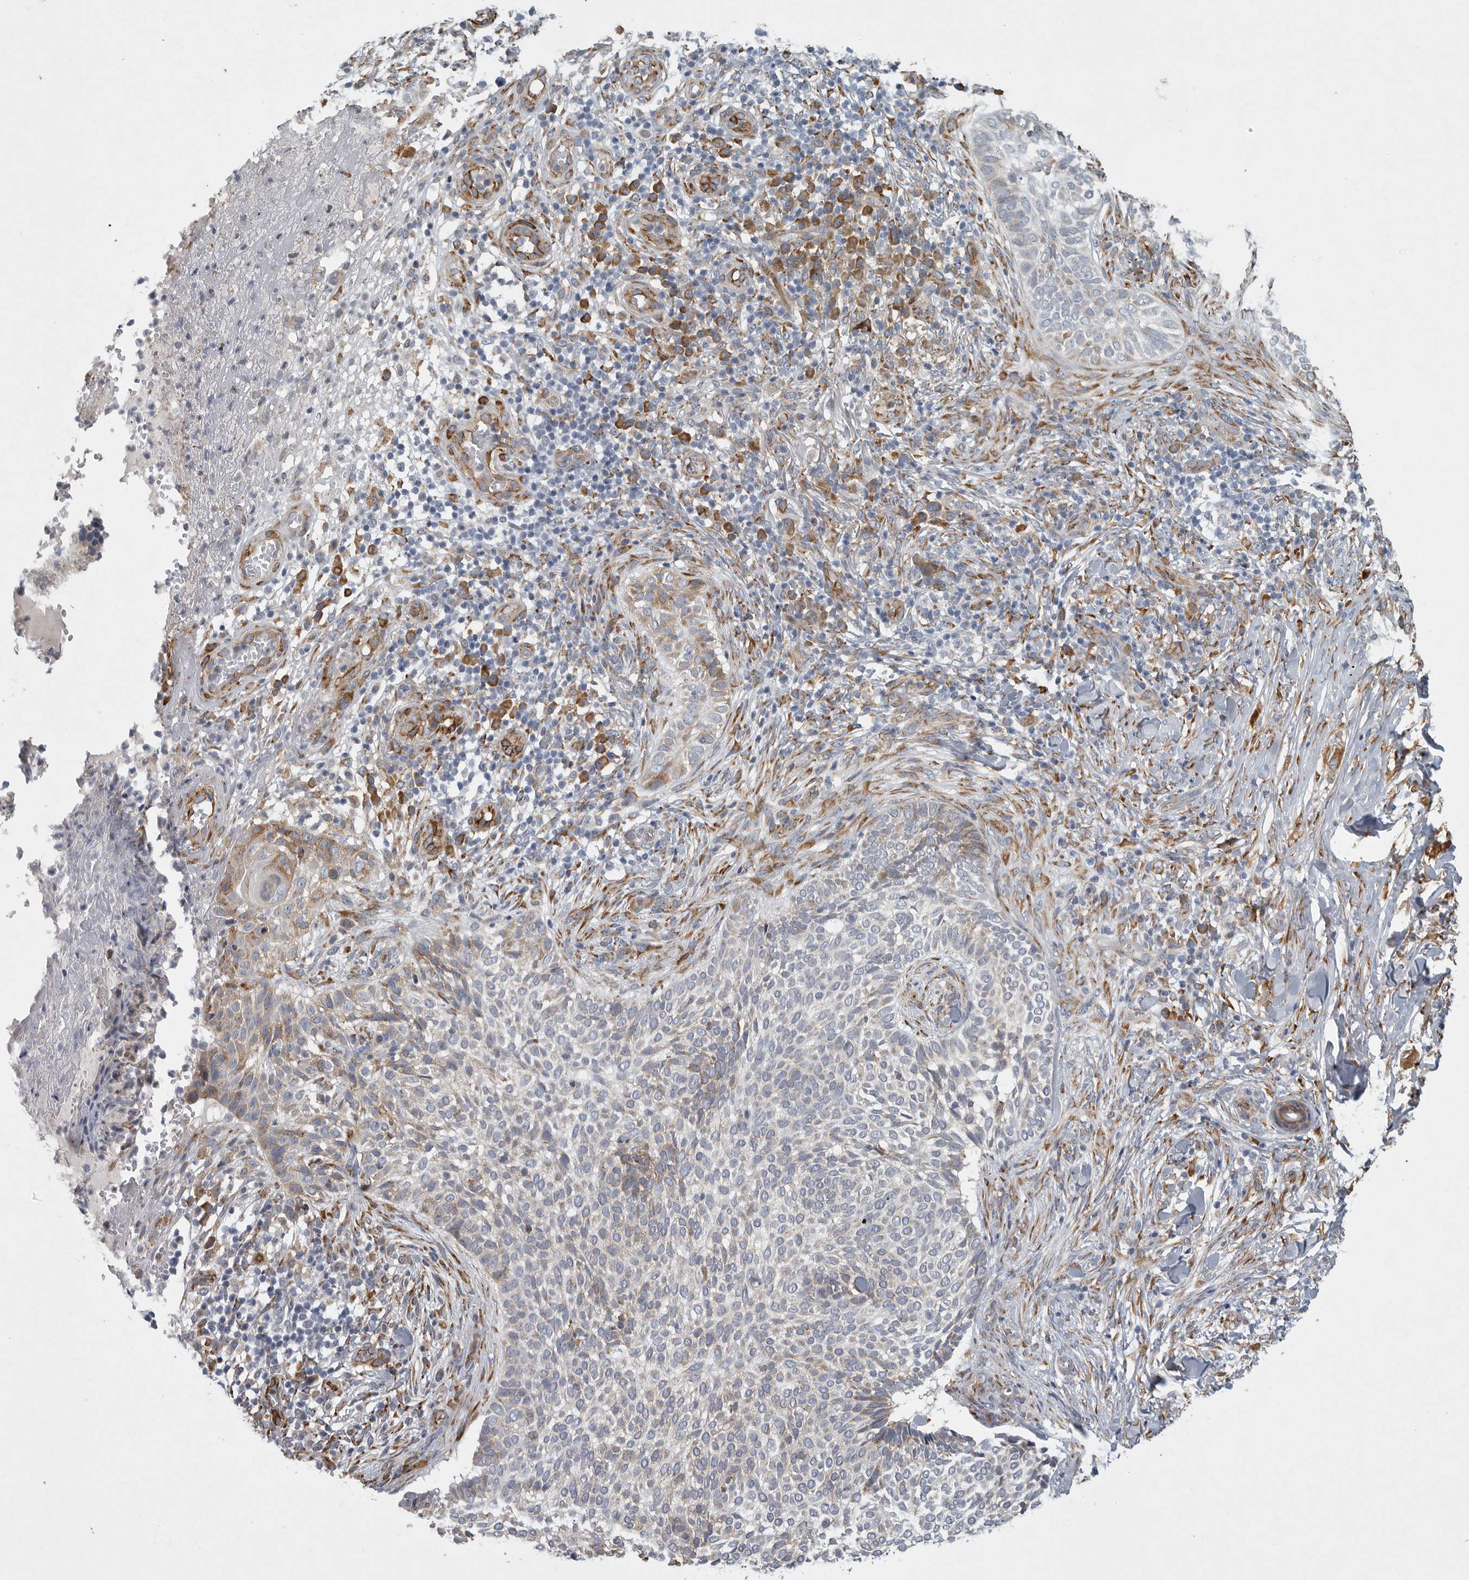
{"staining": {"intensity": "weak", "quantity": "25%-75%", "location": "cytoplasmic/membranous"}, "tissue": "skin cancer", "cell_type": "Tumor cells", "image_type": "cancer", "snomed": [{"axis": "morphology", "description": "Normal tissue, NOS"}, {"axis": "morphology", "description": "Basal cell carcinoma"}, {"axis": "topography", "description": "Skin"}], "caption": "Immunohistochemical staining of human skin cancer displays low levels of weak cytoplasmic/membranous expression in approximately 25%-75% of tumor cells. (DAB IHC, brown staining for protein, blue staining for nuclei).", "gene": "MINPP1", "patient": {"sex": "male", "age": 67}}